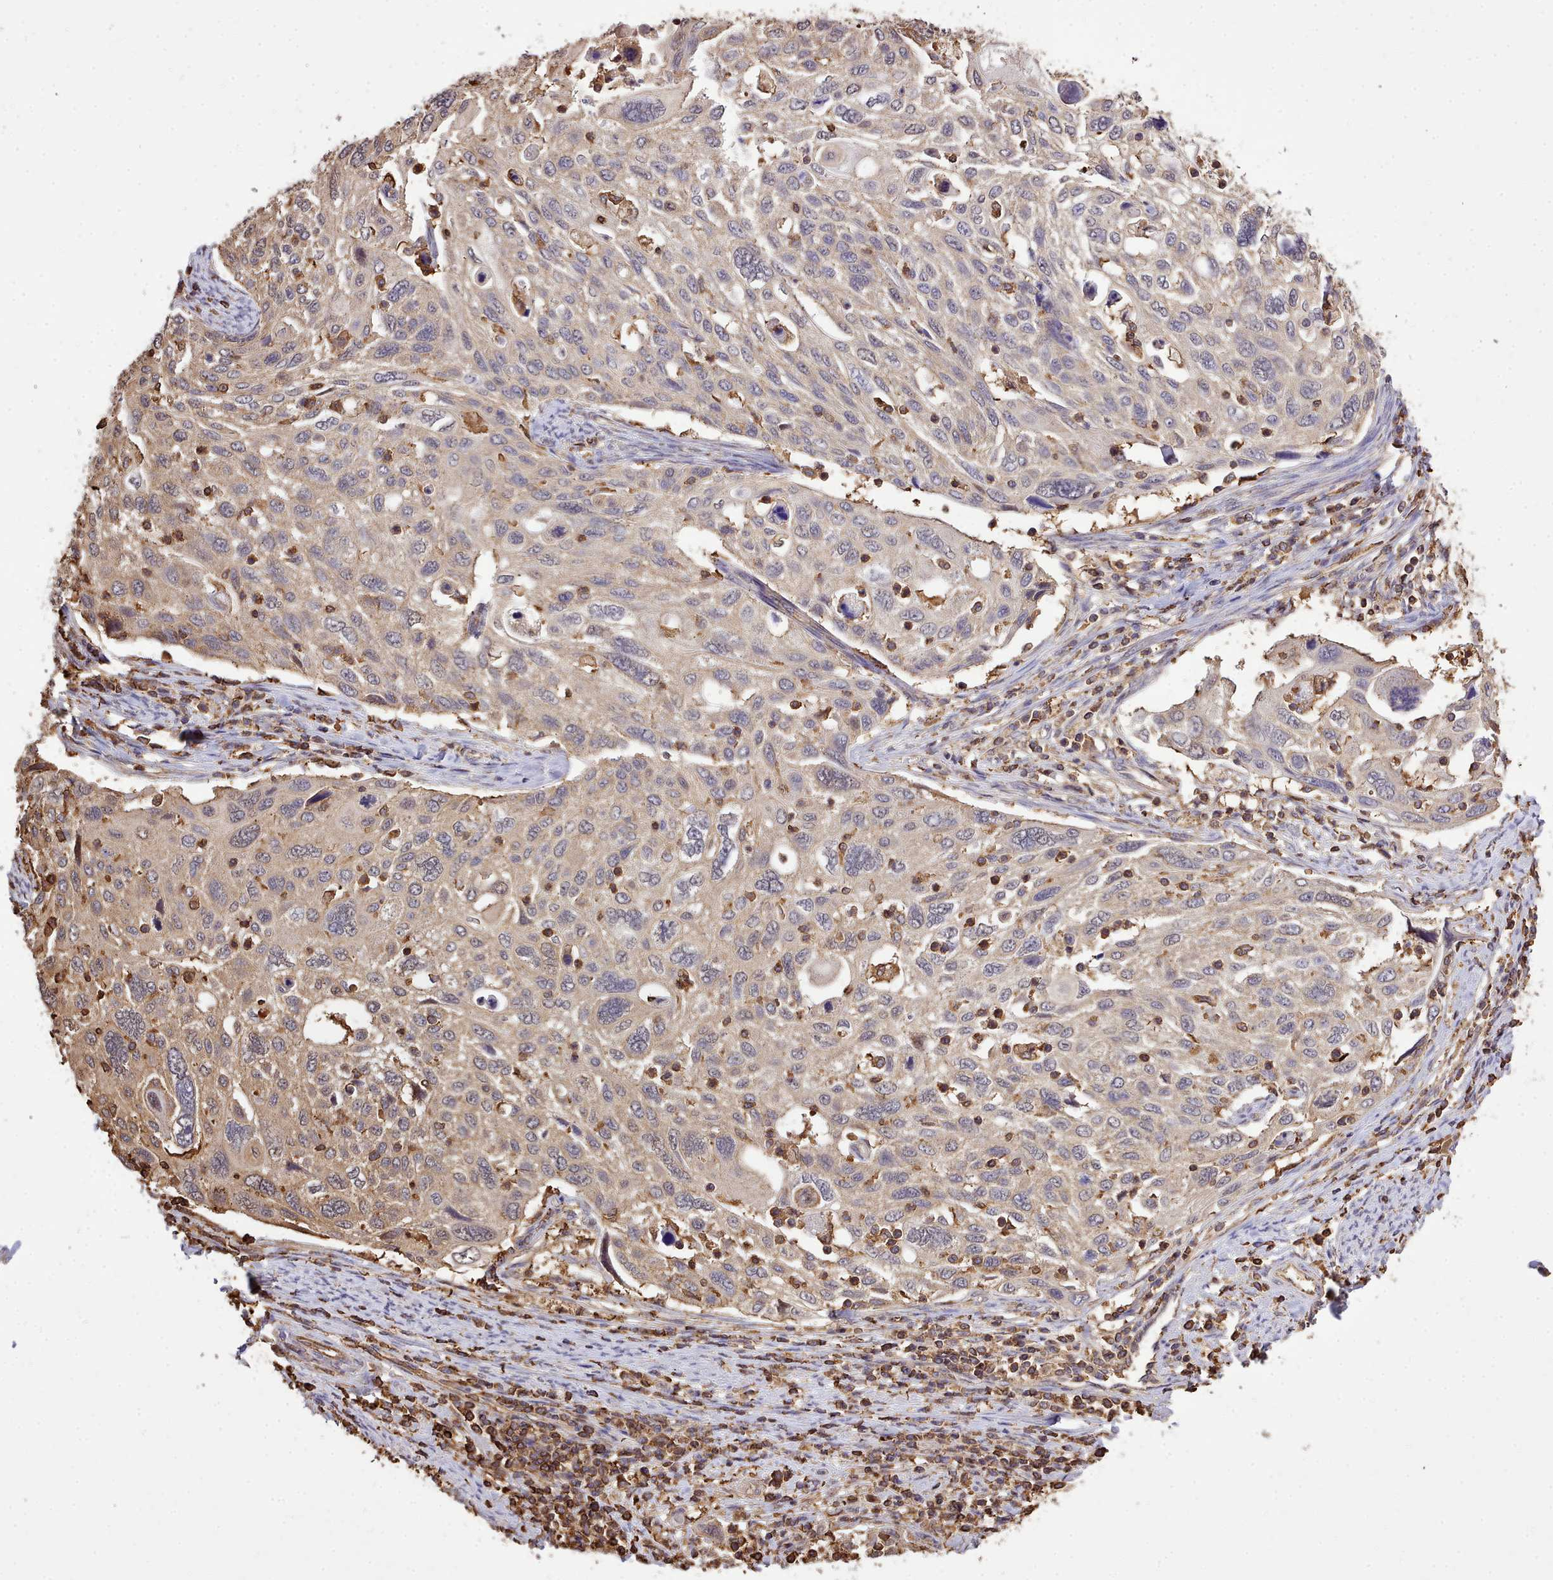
{"staining": {"intensity": "weak", "quantity": "25%-75%", "location": "cytoplasmic/membranous"}, "tissue": "cervical cancer", "cell_type": "Tumor cells", "image_type": "cancer", "snomed": [{"axis": "morphology", "description": "Squamous cell carcinoma, NOS"}, {"axis": "topography", "description": "Cervix"}], "caption": "A brown stain shows weak cytoplasmic/membranous positivity of a protein in human cervical cancer tumor cells.", "gene": "CAPZA1", "patient": {"sex": "female", "age": 70}}